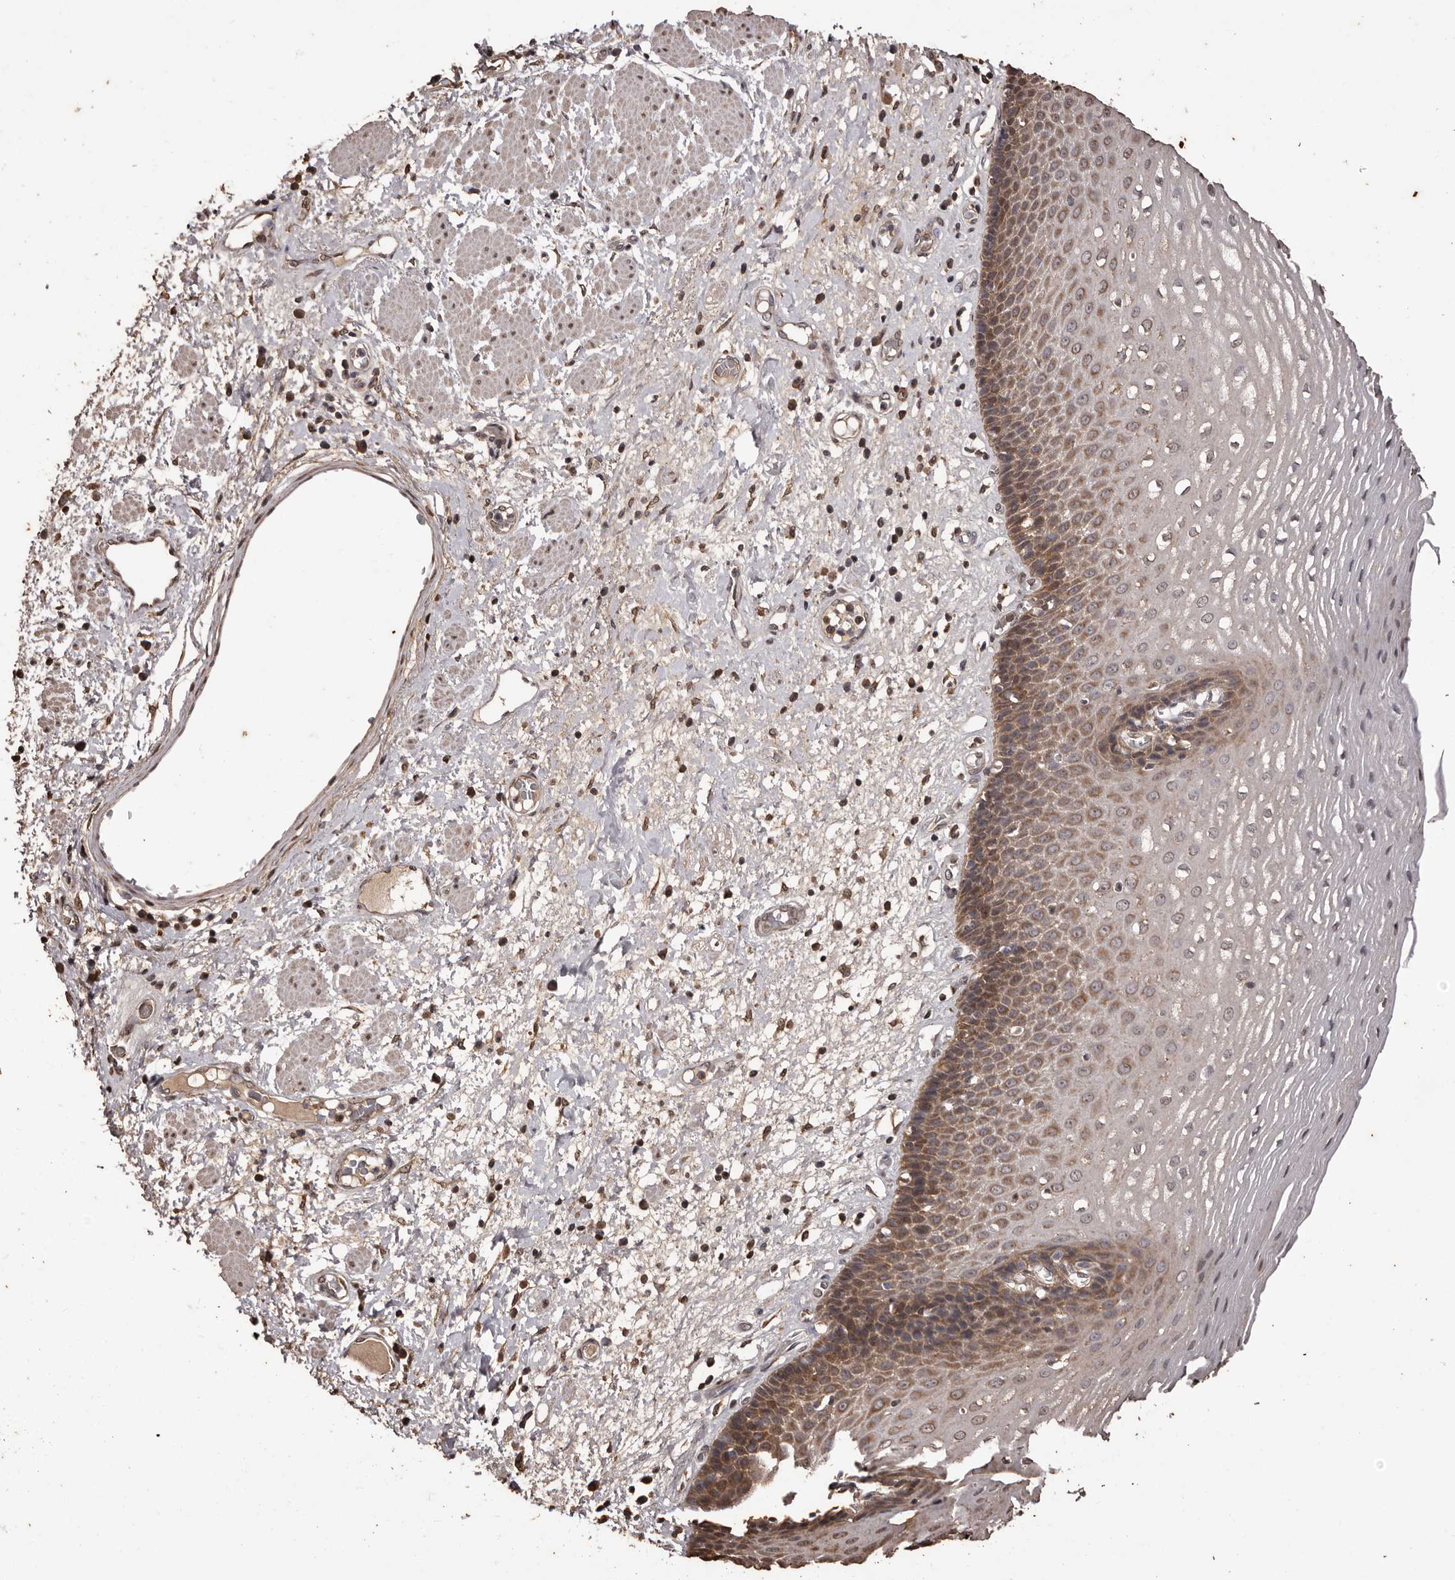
{"staining": {"intensity": "moderate", "quantity": "25%-75%", "location": "cytoplasmic/membranous"}, "tissue": "esophagus", "cell_type": "Squamous epithelial cells", "image_type": "normal", "snomed": [{"axis": "morphology", "description": "Normal tissue, NOS"}, {"axis": "morphology", "description": "Adenocarcinoma, NOS"}, {"axis": "topography", "description": "Esophagus"}], "caption": "Protein staining demonstrates moderate cytoplasmic/membranous positivity in approximately 25%-75% of squamous epithelial cells in normal esophagus.", "gene": "NAV1", "patient": {"sex": "male", "age": 62}}